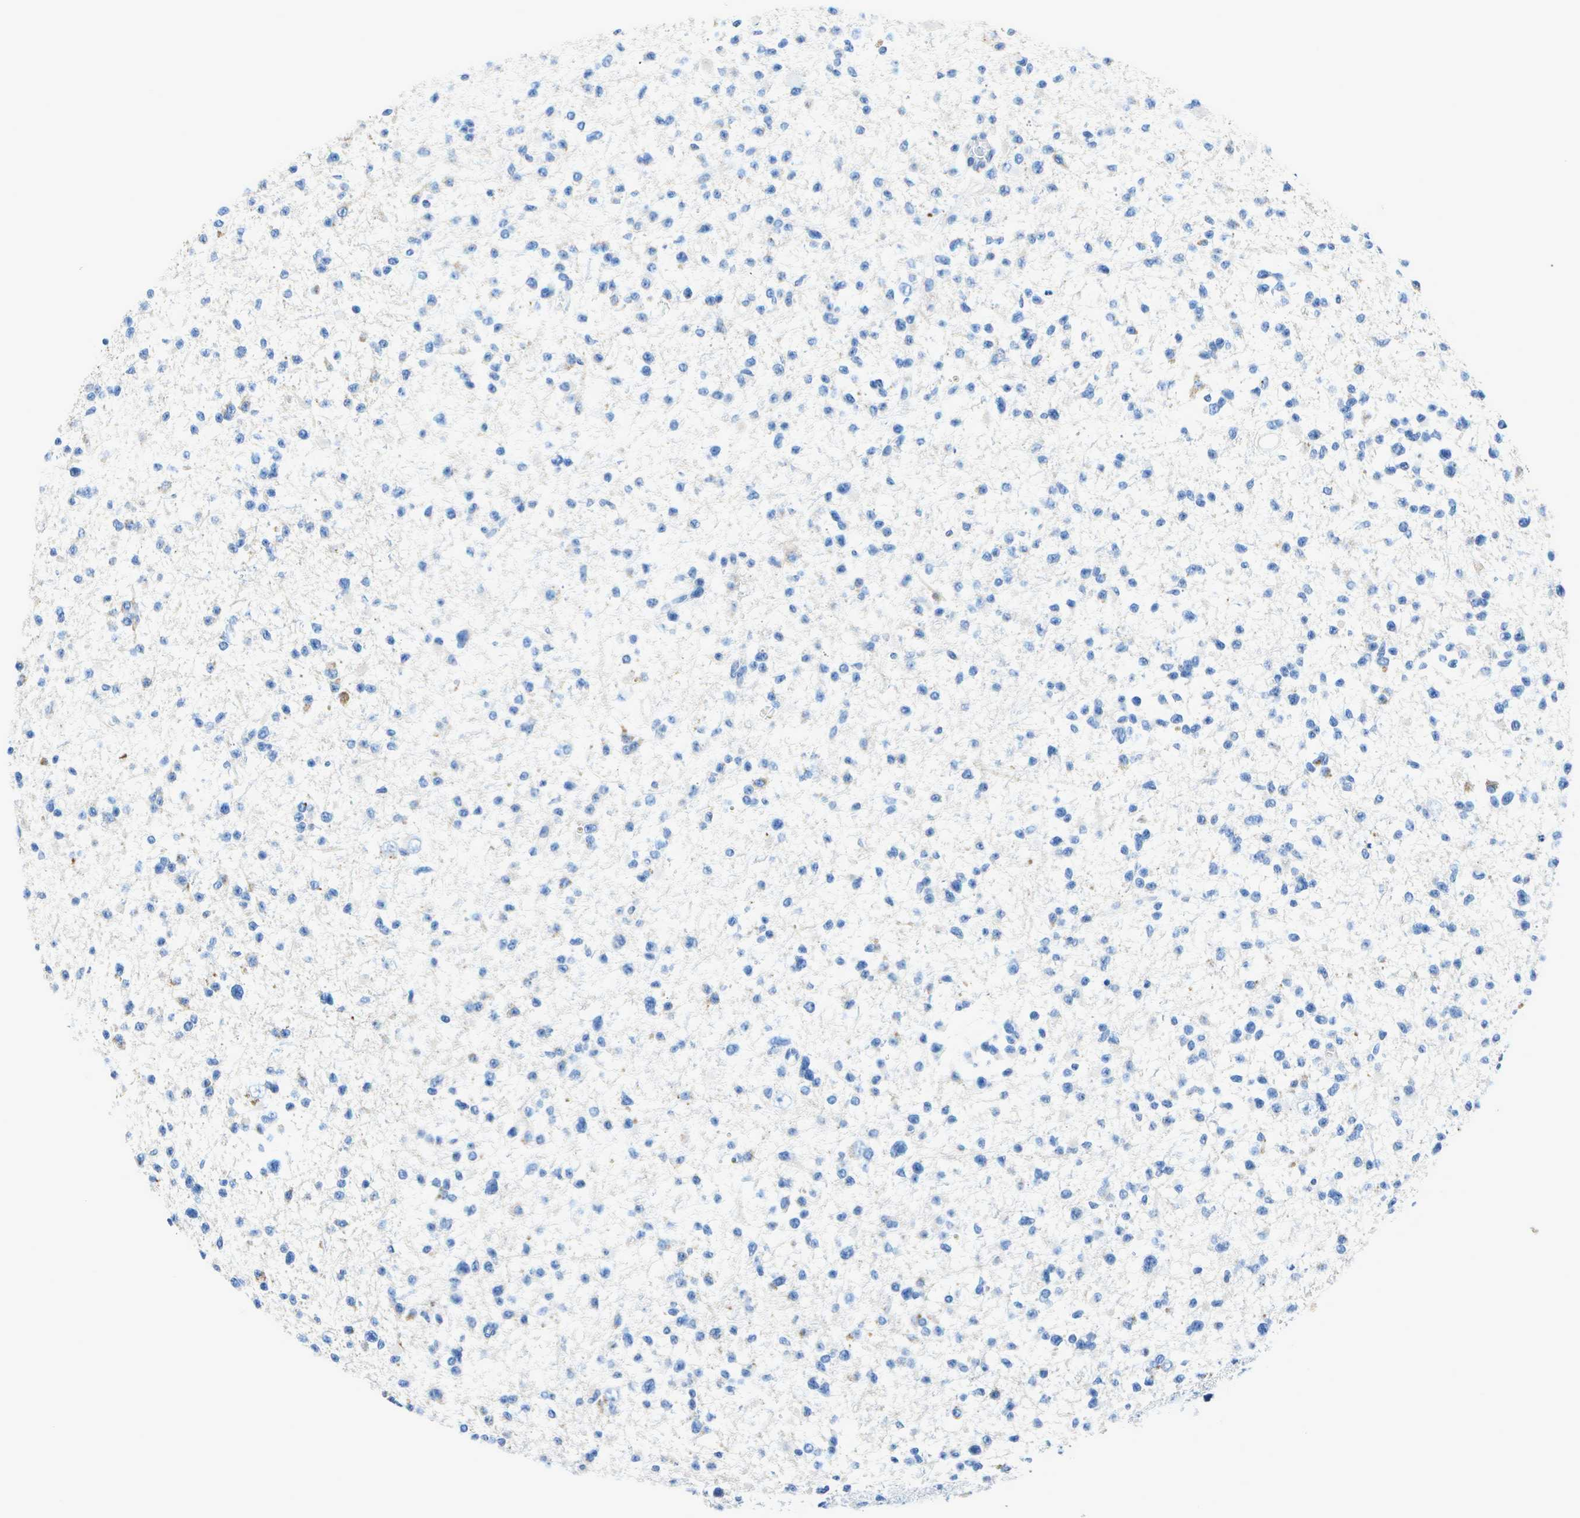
{"staining": {"intensity": "negative", "quantity": "none", "location": "none"}, "tissue": "glioma", "cell_type": "Tumor cells", "image_type": "cancer", "snomed": [{"axis": "morphology", "description": "Glioma, malignant, Low grade"}, {"axis": "topography", "description": "Brain"}], "caption": "DAB (3,3'-diaminobenzidine) immunohistochemical staining of malignant glioma (low-grade) demonstrates no significant expression in tumor cells.", "gene": "DCT", "patient": {"sex": "female", "age": 22}}